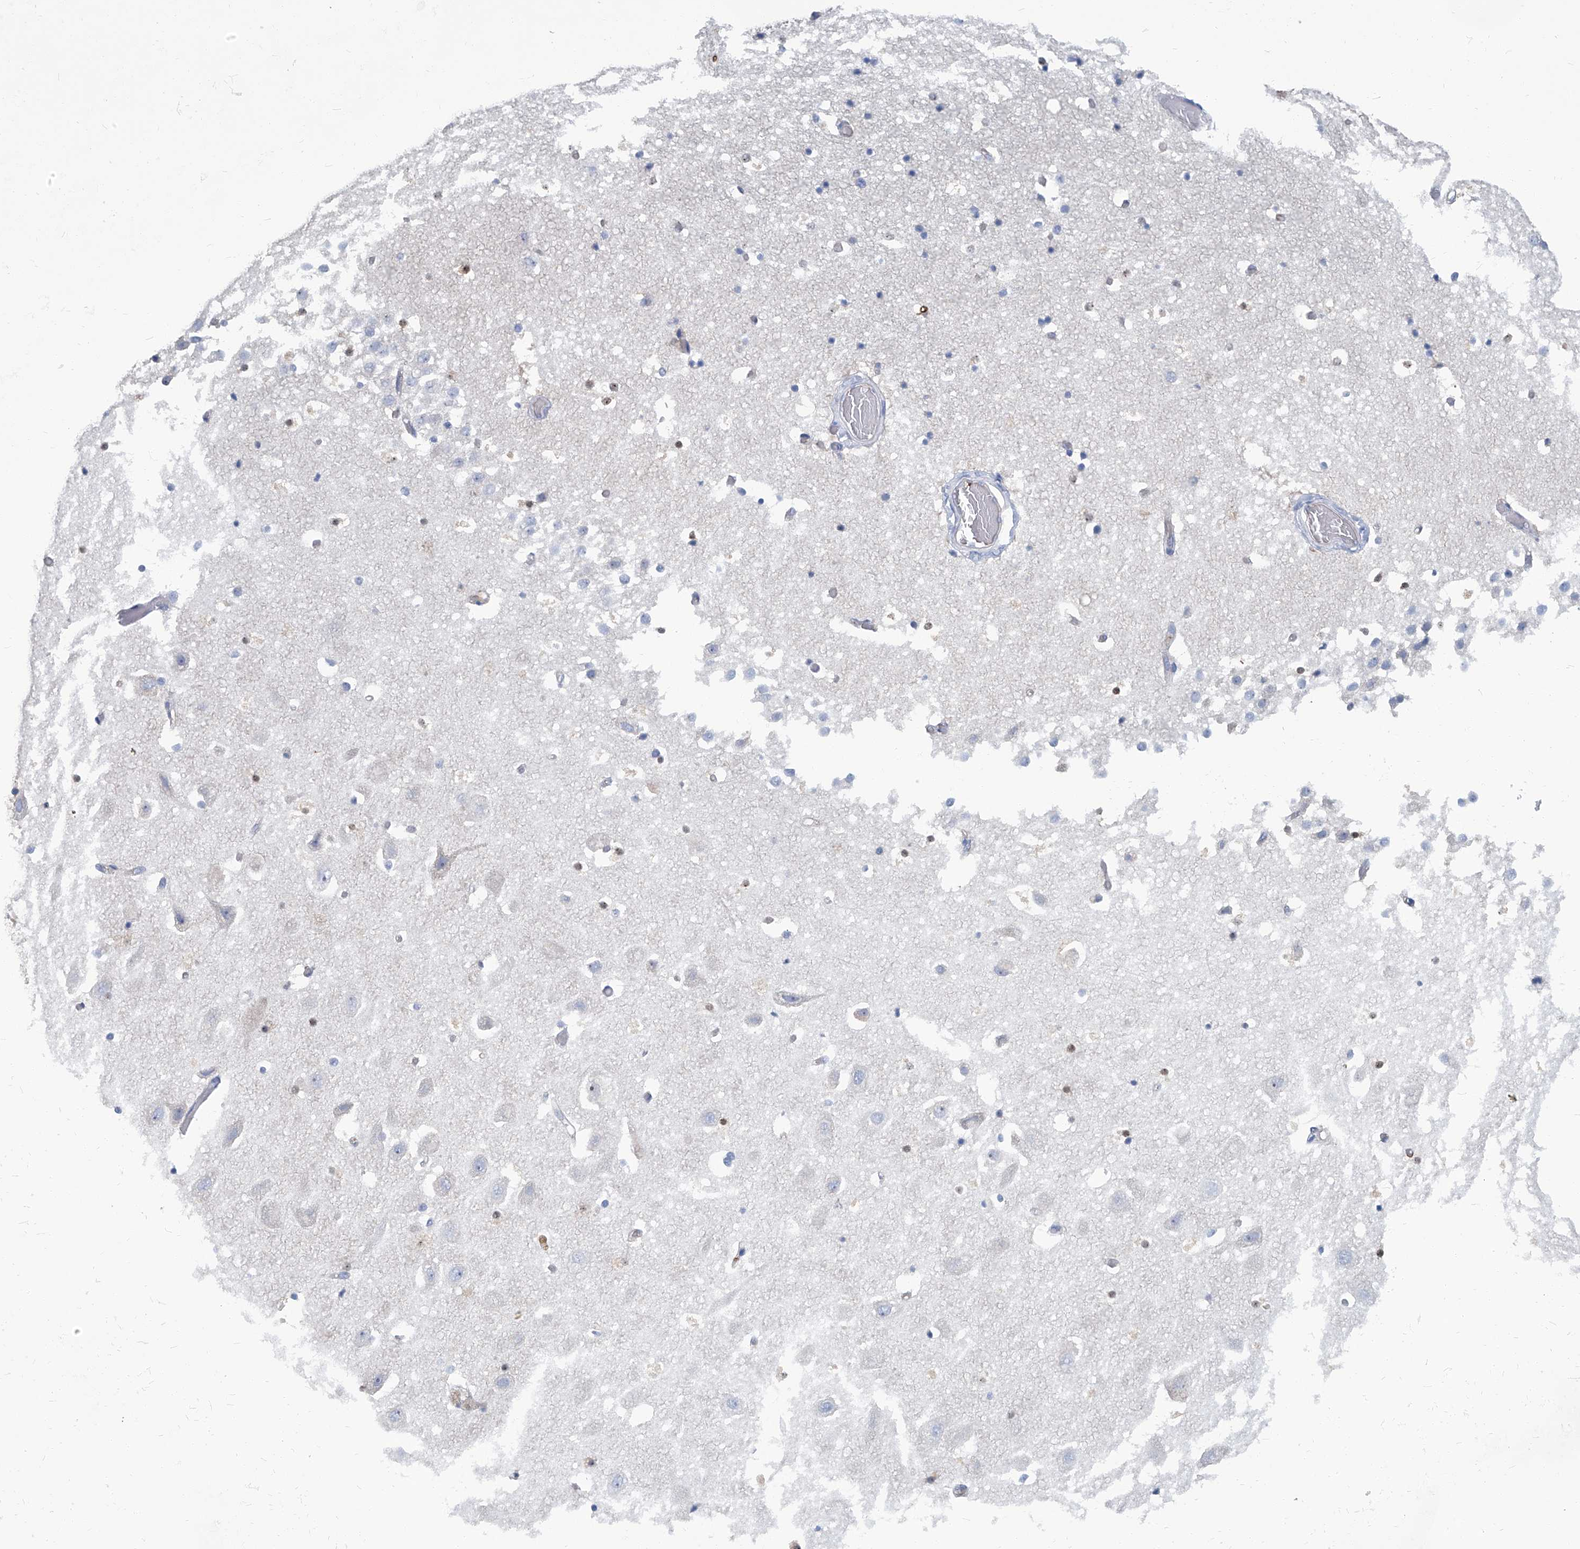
{"staining": {"intensity": "negative", "quantity": "none", "location": "none"}, "tissue": "hippocampus", "cell_type": "Glial cells", "image_type": "normal", "snomed": [{"axis": "morphology", "description": "Normal tissue, NOS"}, {"axis": "topography", "description": "Hippocampus"}], "caption": "Immunohistochemistry (IHC) micrograph of unremarkable hippocampus stained for a protein (brown), which reveals no expression in glial cells.", "gene": "PFKL", "patient": {"sex": "female", "age": 52}}